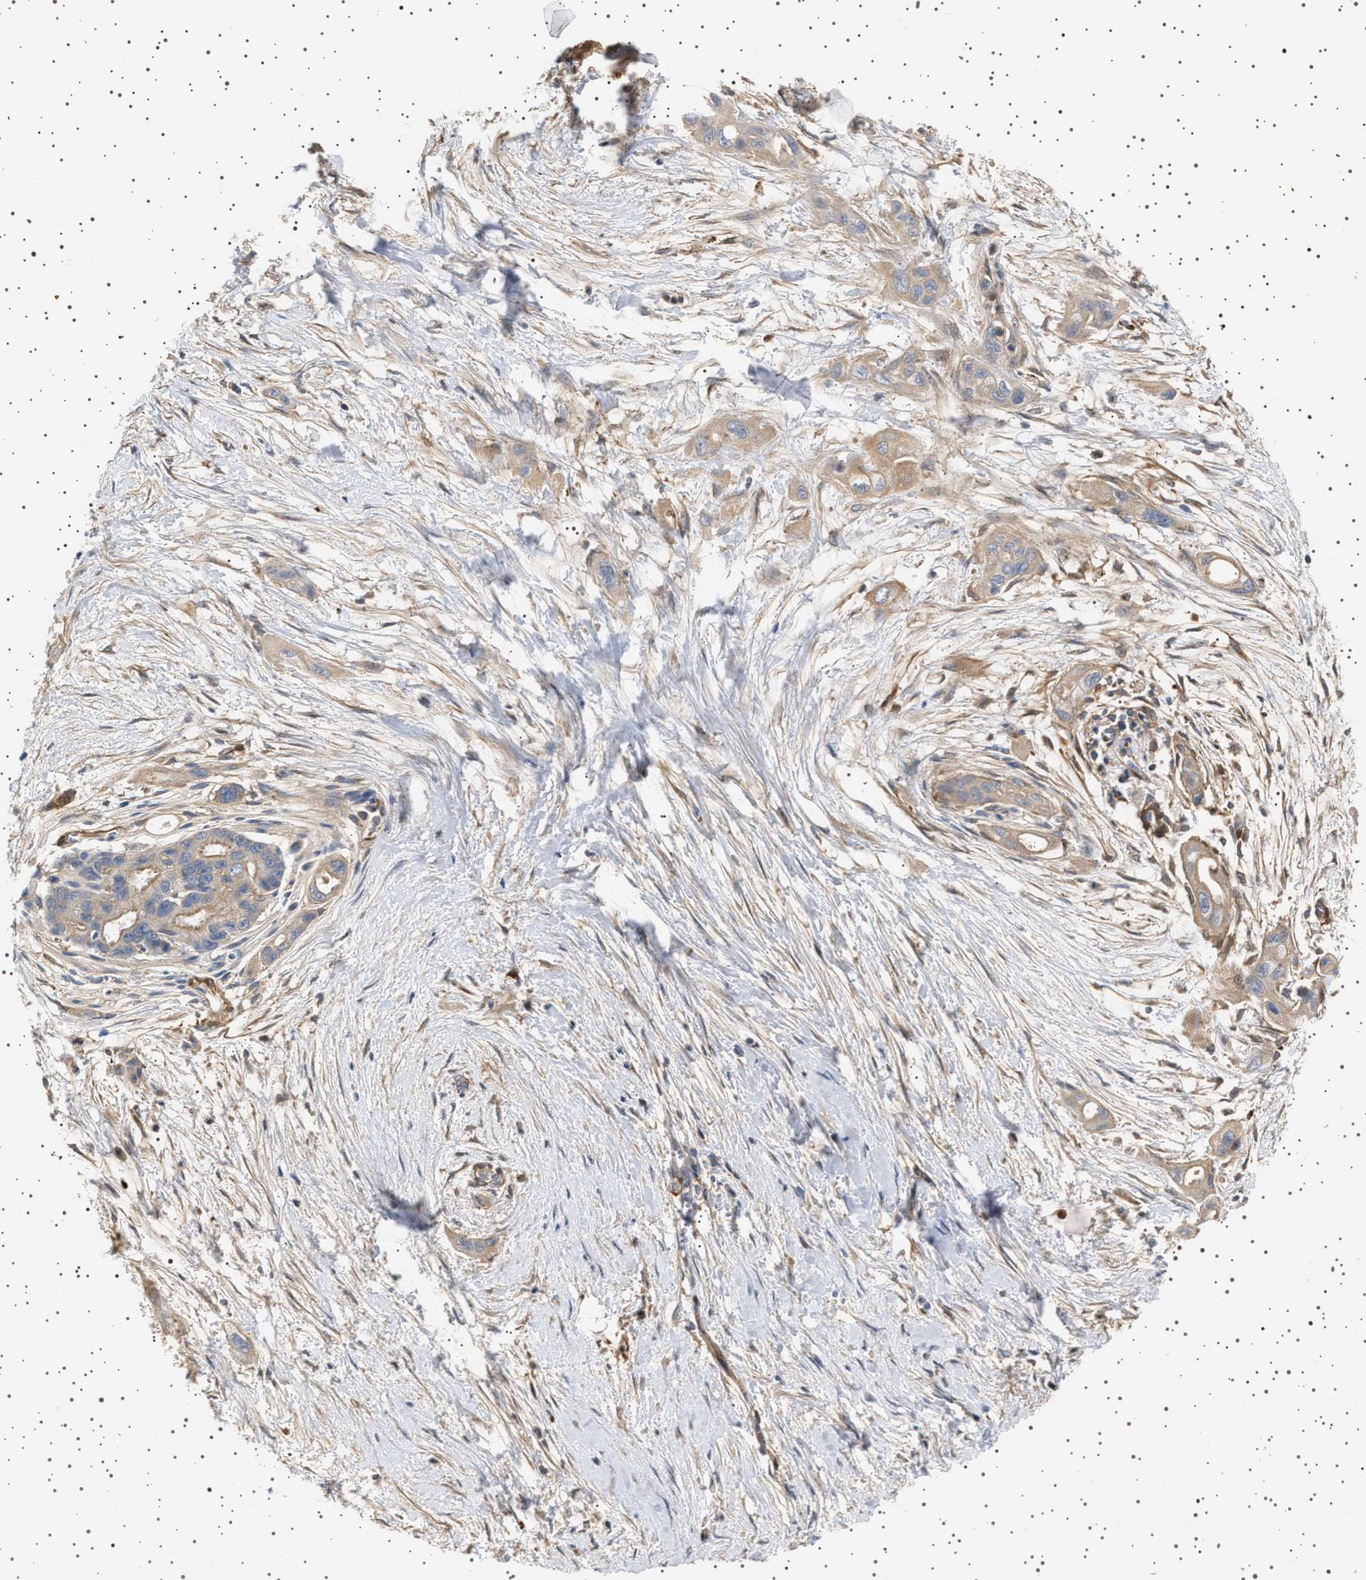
{"staining": {"intensity": "weak", "quantity": "25%-75%", "location": "cytoplasmic/membranous"}, "tissue": "pancreatic cancer", "cell_type": "Tumor cells", "image_type": "cancer", "snomed": [{"axis": "morphology", "description": "Adenocarcinoma, NOS"}, {"axis": "topography", "description": "Pancreas"}], "caption": "Pancreatic cancer (adenocarcinoma) stained for a protein (brown) shows weak cytoplasmic/membranous positive expression in about 25%-75% of tumor cells.", "gene": "GUCY1B1", "patient": {"sex": "male", "age": 59}}